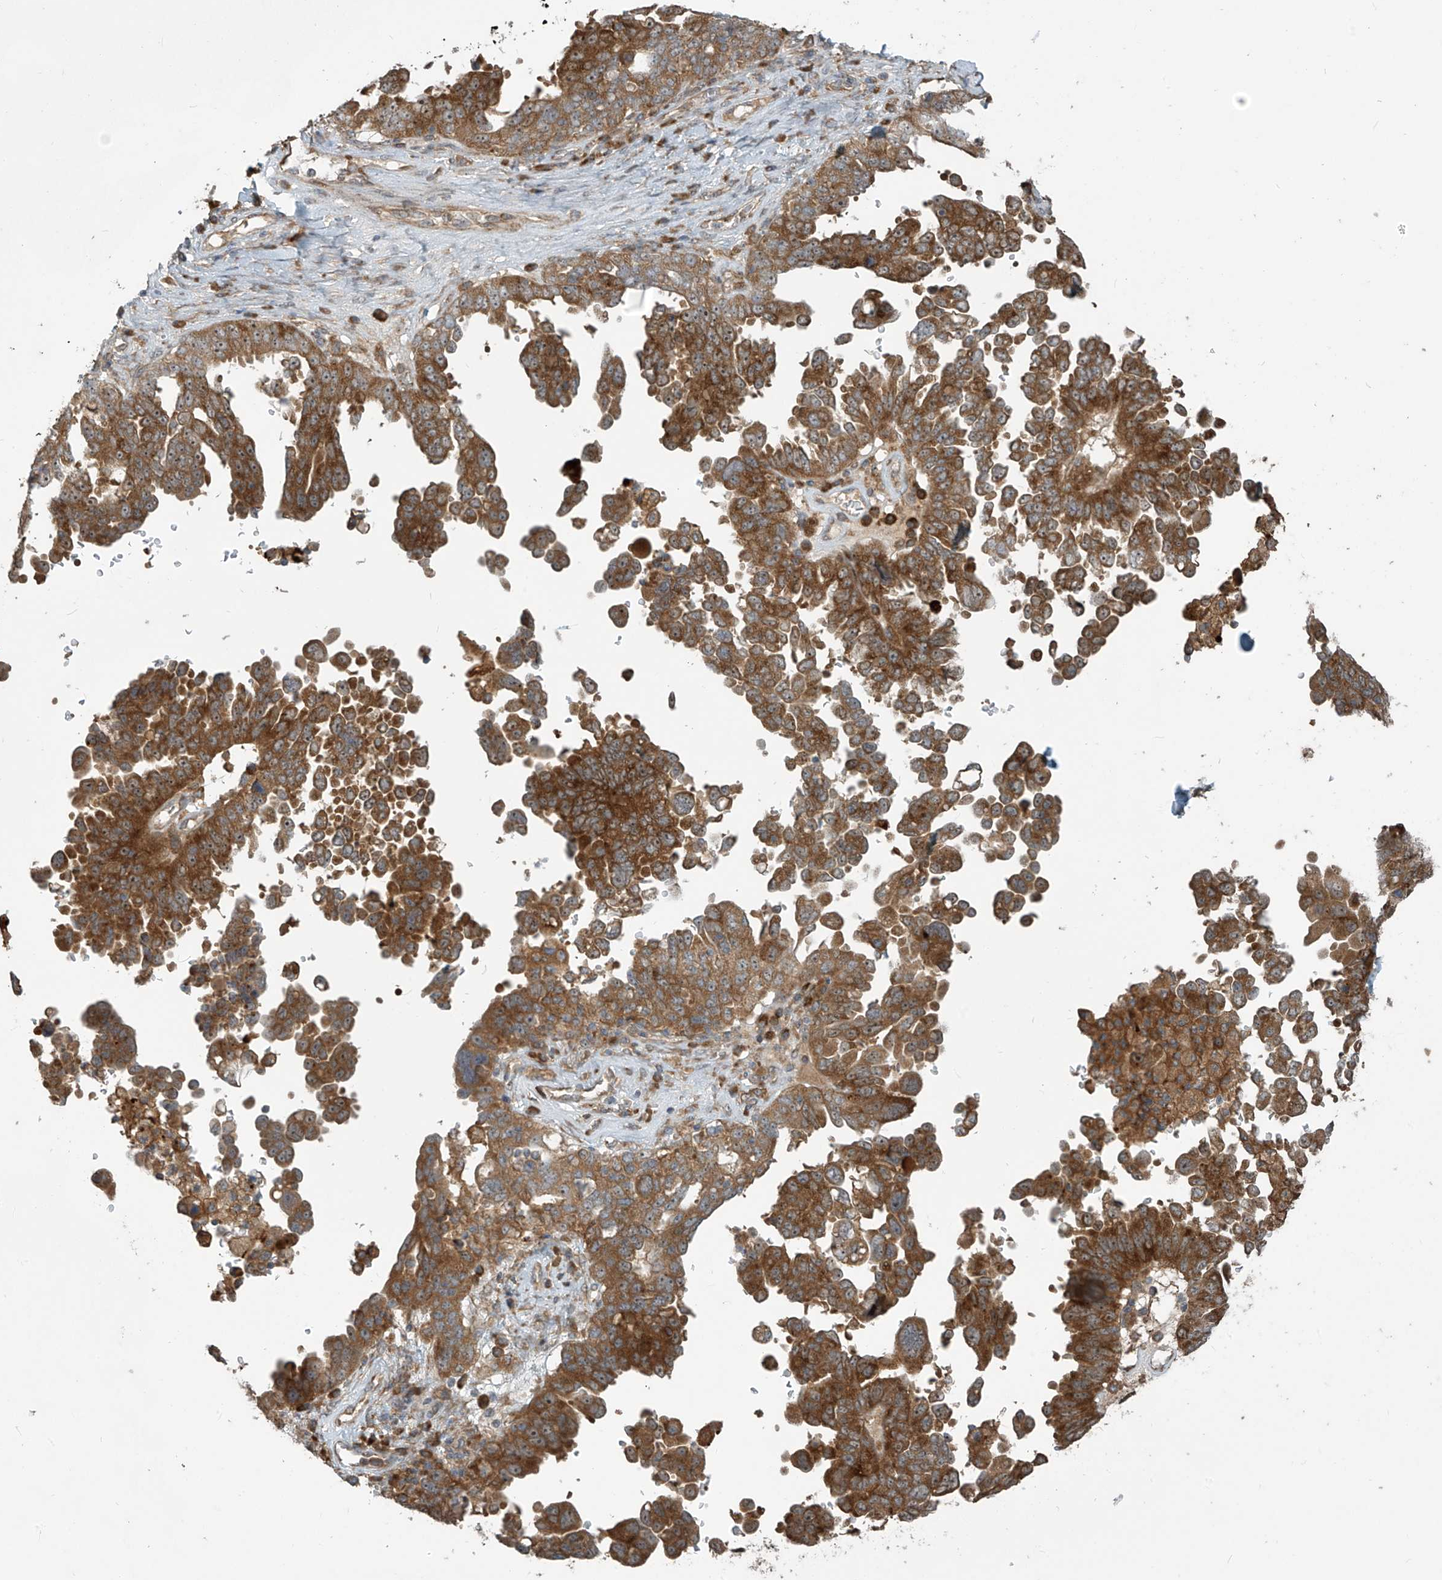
{"staining": {"intensity": "moderate", "quantity": ">75%", "location": "cytoplasmic/membranous,nuclear"}, "tissue": "ovarian cancer", "cell_type": "Tumor cells", "image_type": "cancer", "snomed": [{"axis": "morphology", "description": "Carcinoma, endometroid"}, {"axis": "topography", "description": "Ovary"}], "caption": "Immunohistochemical staining of ovarian cancer (endometroid carcinoma) reveals medium levels of moderate cytoplasmic/membranous and nuclear protein positivity in approximately >75% of tumor cells.", "gene": "KATNIP", "patient": {"sex": "female", "age": 62}}